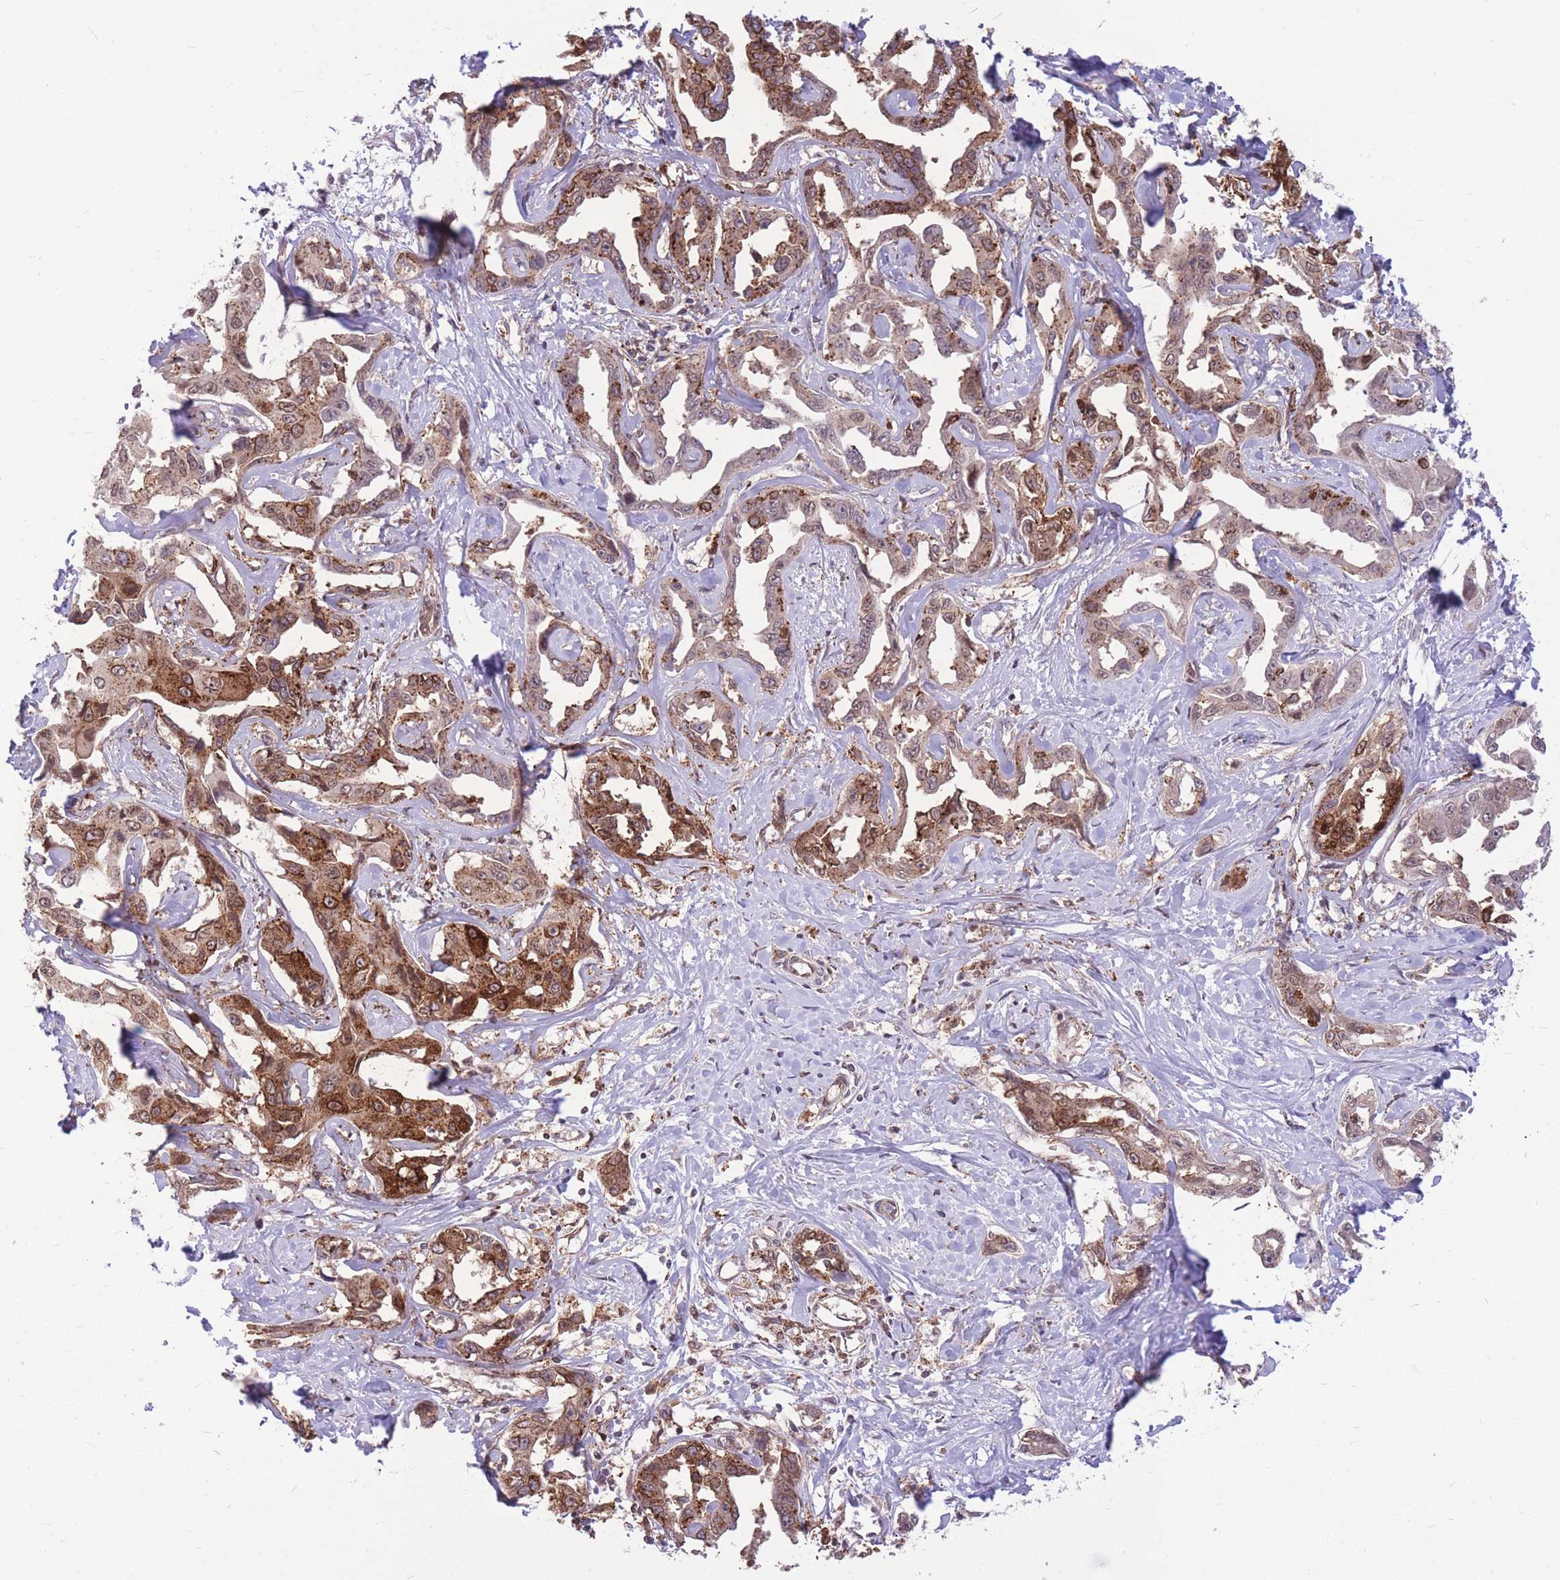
{"staining": {"intensity": "strong", "quantity": ">75%", "location": "cytoplasmic/membranous"}, "tissue": "liver cancer", "cell_type": "Tumor cells", "image_type": "cancer", "snomed": [{"axis": "morphology", "description": "Cholangiocarcinoma"}, {"axis": "topography", "description": "Liver"}], "caption": "IHC of human liver cancer (cholangiocarcinoma) reveals high levels of strong cytoplasmic/membranous staining in about >75% of tumor cells.", "gene": "TCF20", "patient": {"sex": "male", "age": 59}}